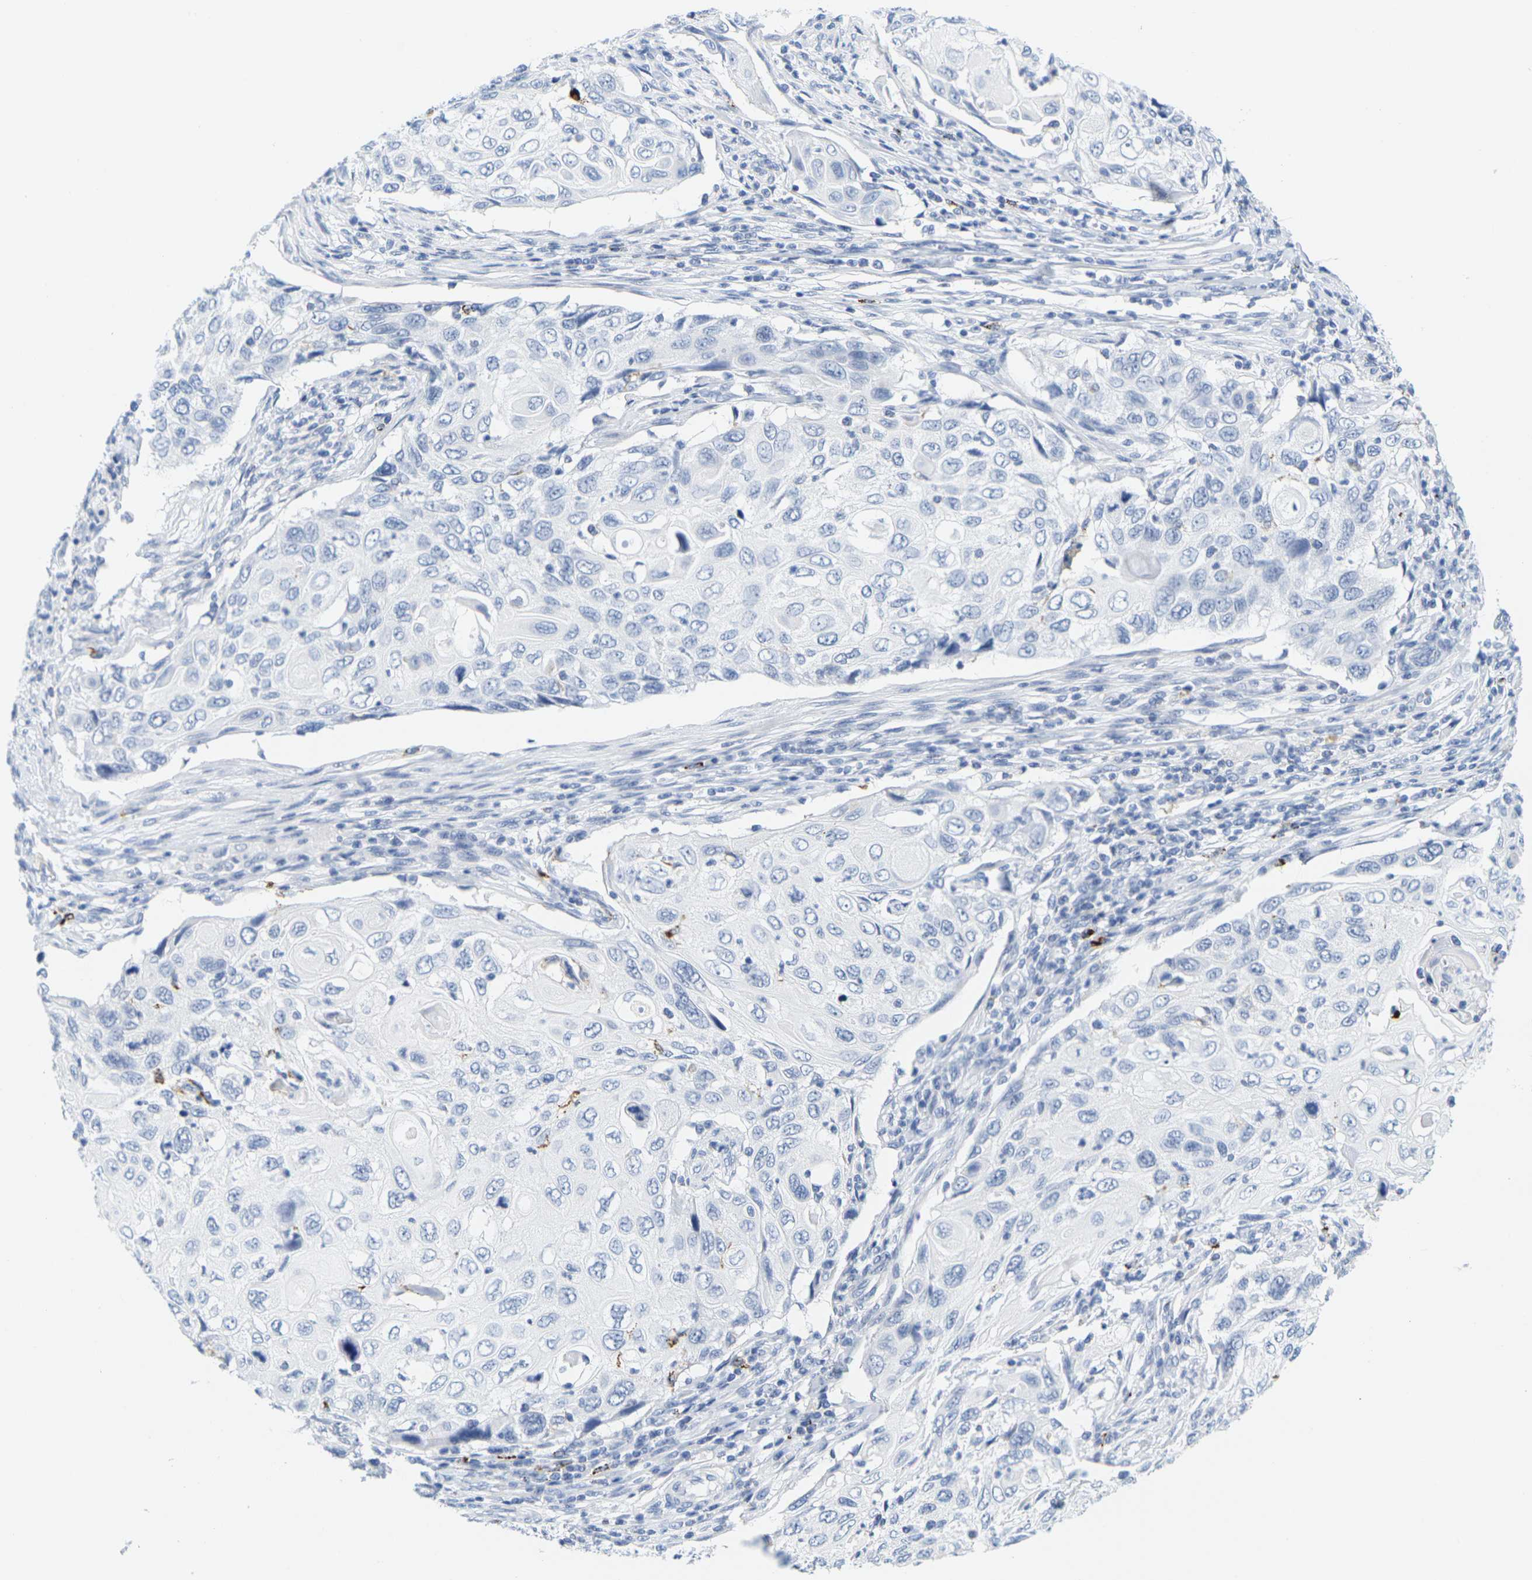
{"staining": {"intensity": "negative", "quantity": "none", "location": "none"}, "tissue": "cervical cancer", "cell_type": "Tumor cells", "image_type": "cancer", "snomed": [{"axis": "morphology", "description": "Squamous cell carcinoma, NOS"}, {"axis": "topography", "description": "Cervix"}], "caption": "Cervical cancer stained for a protein using immunohistochemistry (IHC) exhibits no positivity tumor cells.", "gene": "HLA-DOB", "patient": {"sex": "female", "age": 70}}